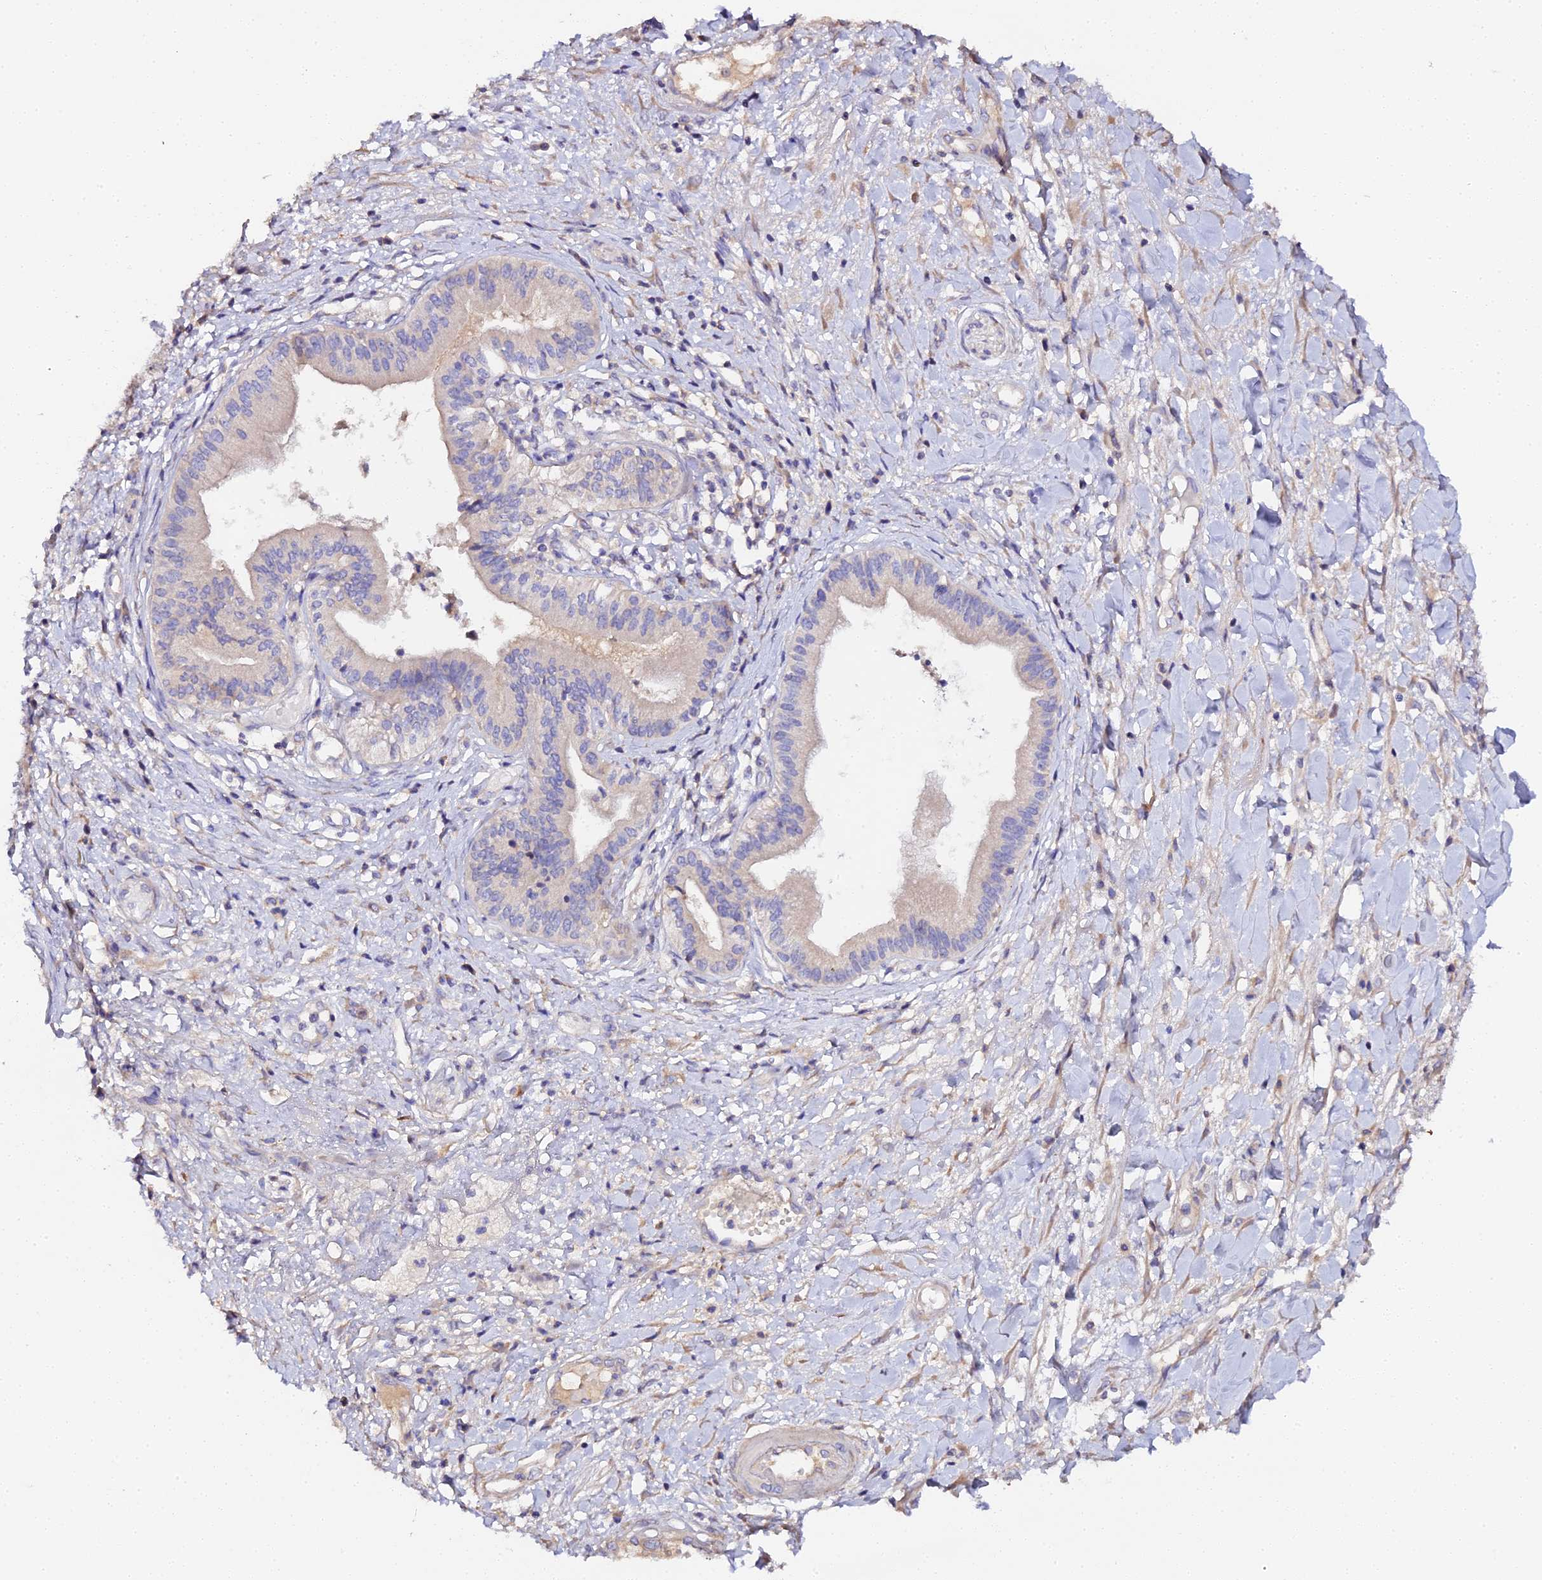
{"staining": {"intensity": "negative", "quantity": "none", "location": "none"}, "tissue": "pancreatic cancer", "cell_type": "Tumor cells", "image_type": "cancer", "snomed": [{"axis": "morphology", "description": "Adenocarcinoma, NOS"}, {"axis": "topography", "description": "Pancreas"}], "caption": "A high-resolution histopathology image shows IHC staining of adenocarcinoma (pancreatic), which demonstrates no significant positivity in tumor cells.", "gene": "SCX", "patient": {"sex": "female", "age": 50}}